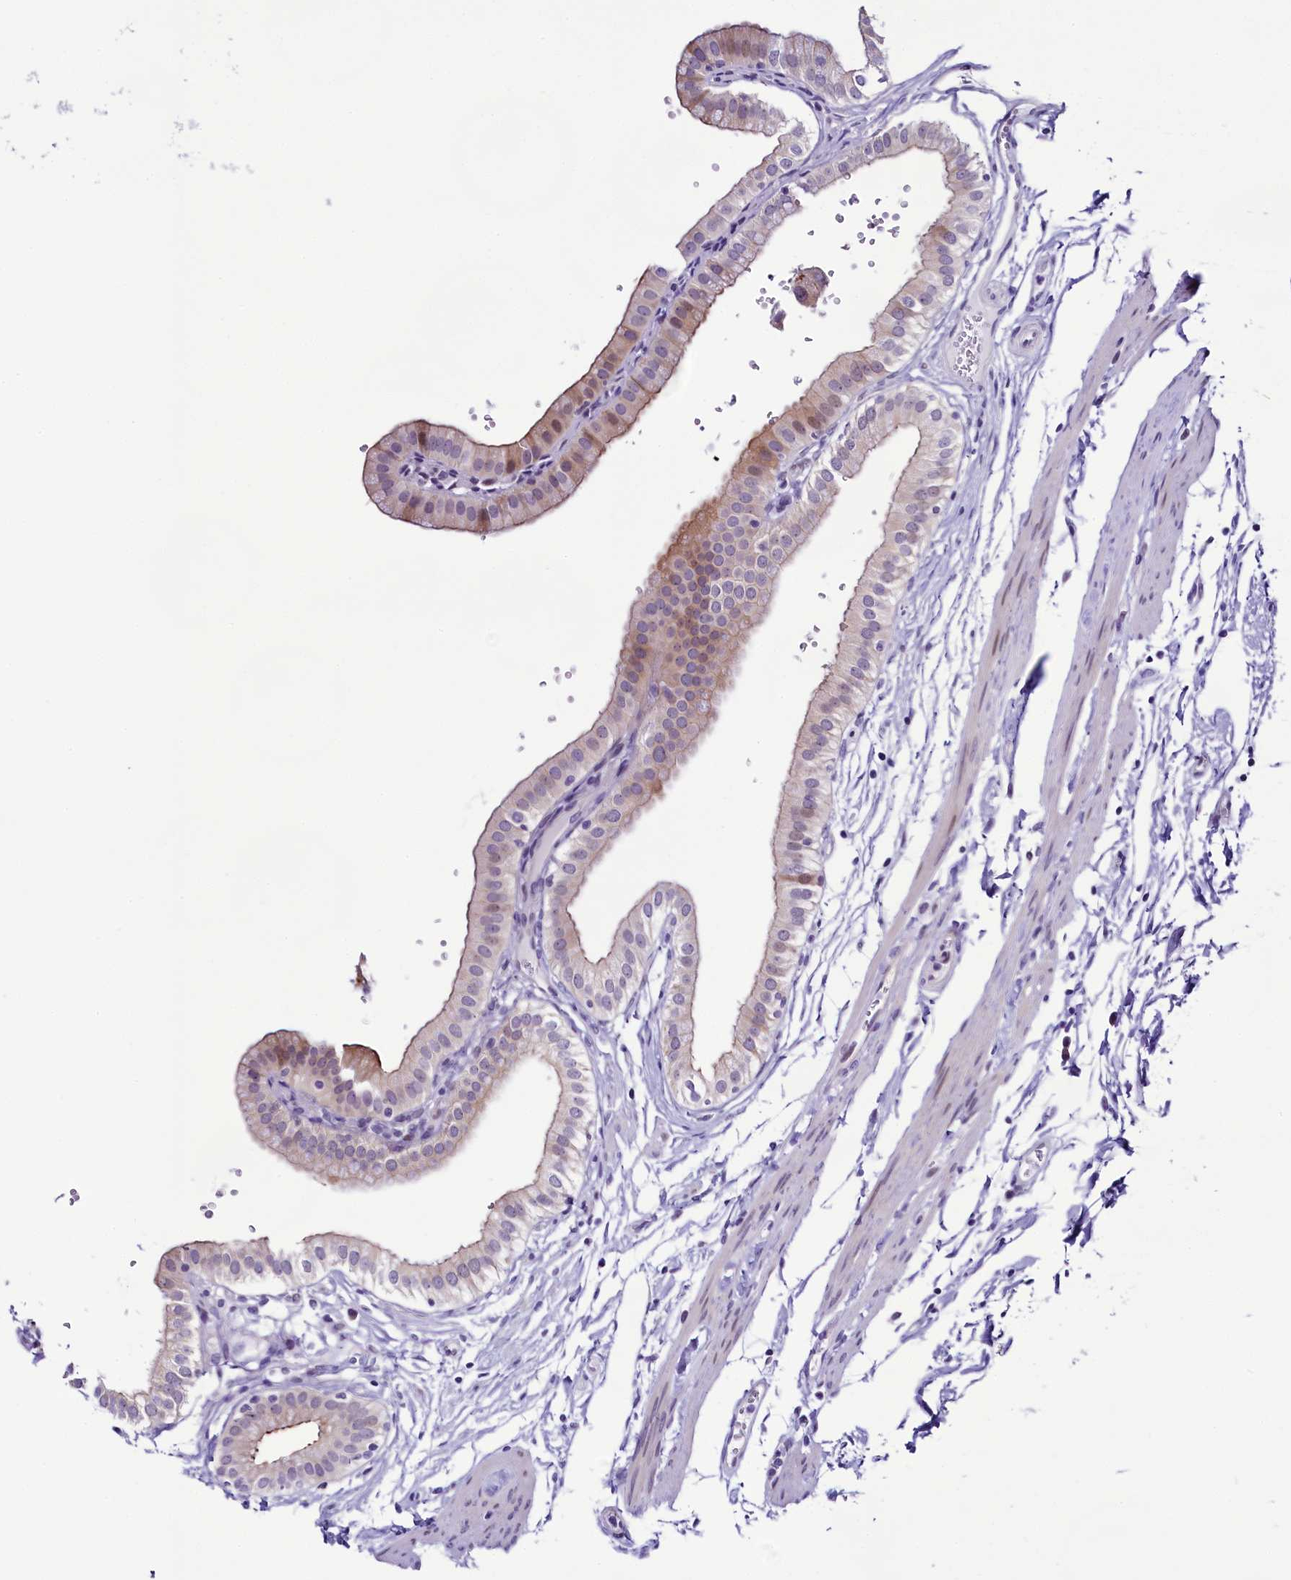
{"staining": {"intensity": "weak", "quantity": "<25%", "location": "cytoplasmic/membranous"}, "tissue": "gallbladder", "cell_type": "Glandular cells", "image_type": "normal", "snomed": [{"axis": "morphology", "description": "Normal tissue, NOS"}, {"axis": "topography", "description": "Gallbladder"}], "caption": "Immunohistochemical staining of normal human gallbladder reveals no significant staining in glandular cells.", "gene": "CCDC106", "patient": {"sex": "female", "age": 61}}